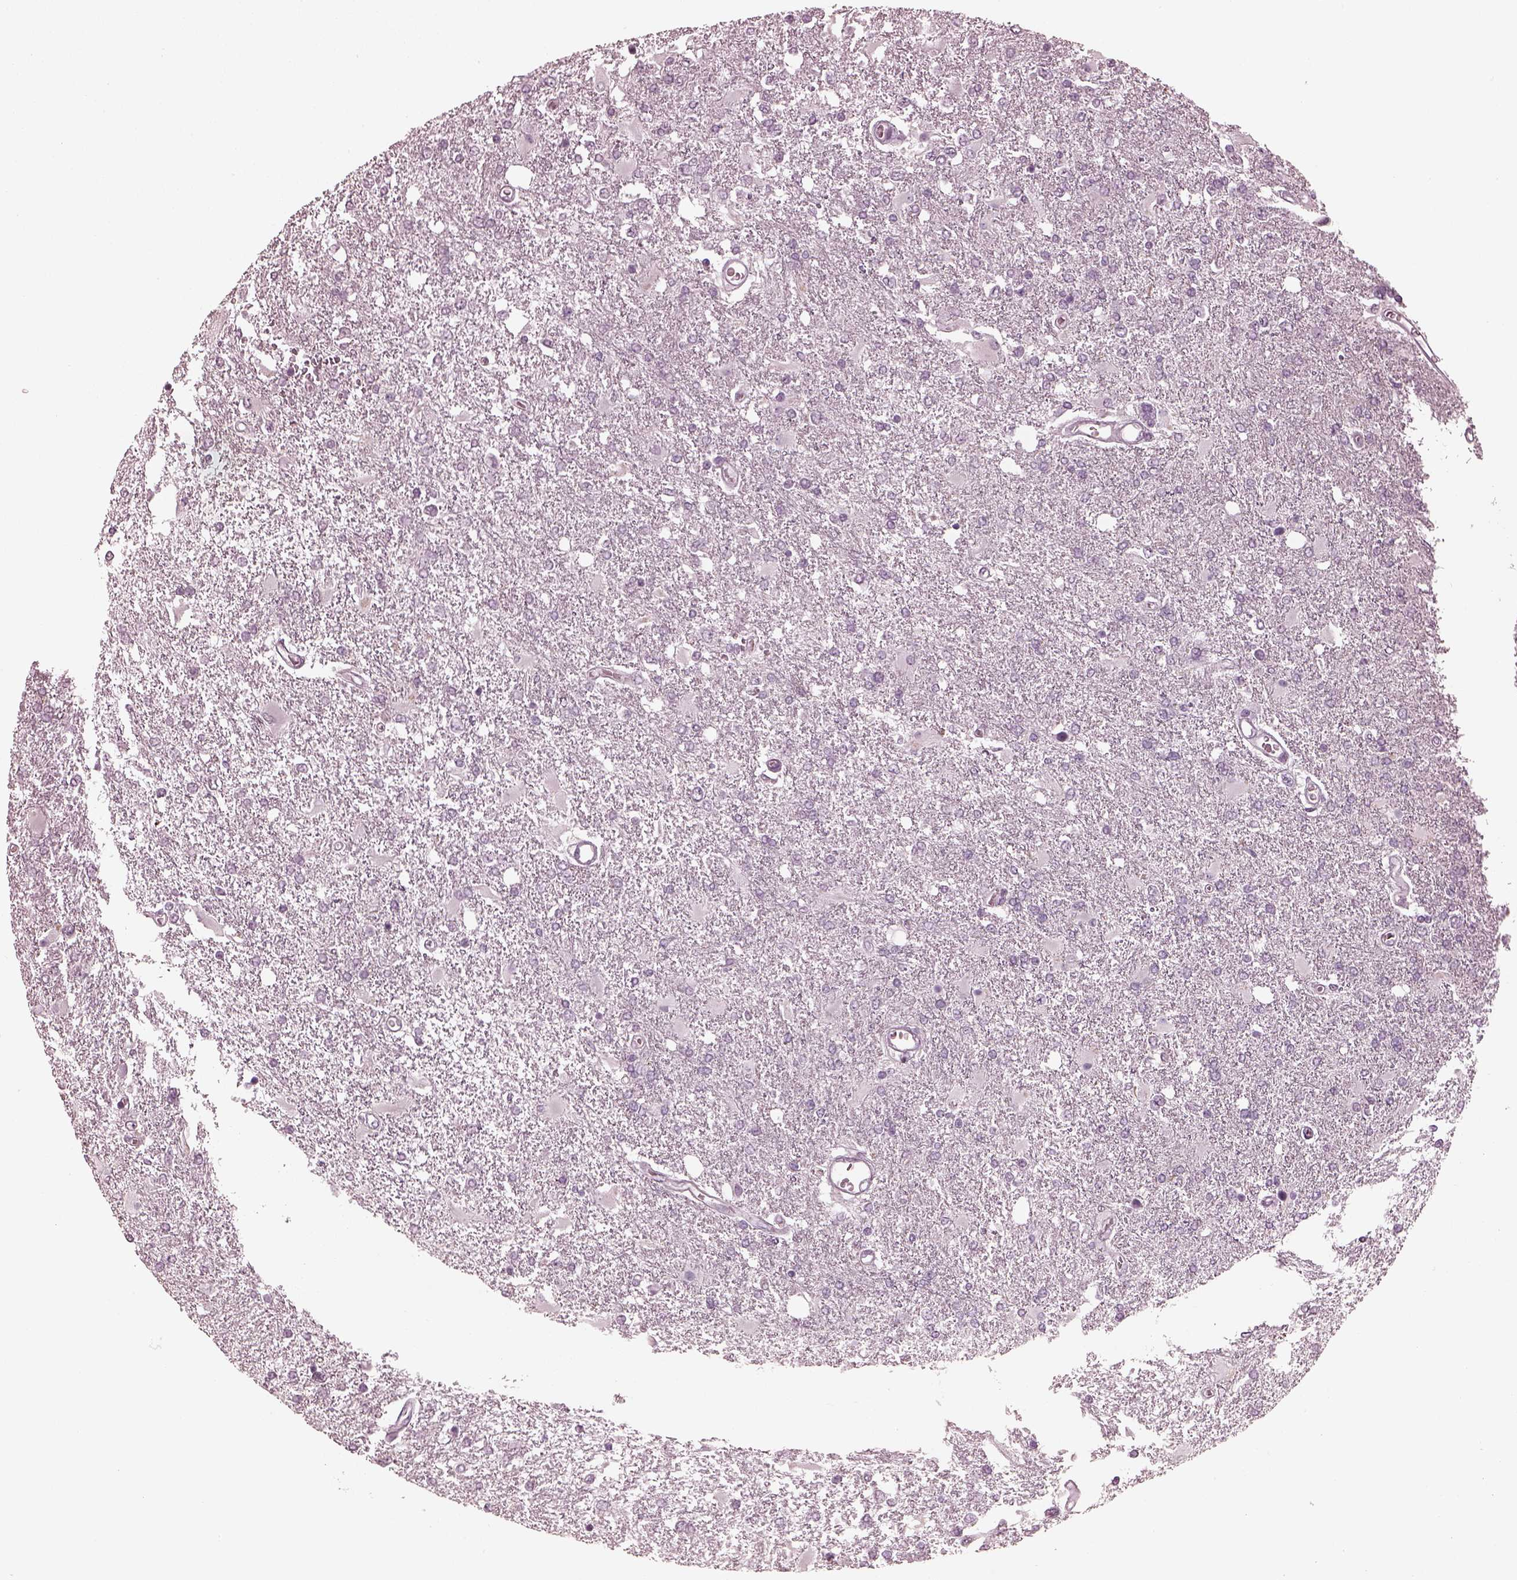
{"staining": {"intensity": "negative", "quantity": "none", "location": "none"}, "tissue": "glioma", "cell_type": "Tumor cells", "image_type": "cancer", "snomed": [{"axis": "morphology", "description": "Glioma, malignant, High grade"}, {"axis": "topography", "description": "Cerebral cortex"}], "caption": "The immunohistochemistry (IHC) micrograph has no significant staining in tumor cells of glioma tissue. The staining is performed using DAB brown chromogen with nuclei counter-stained in using hematoxylin.", "gene": "CCDC170", "patient": {"sex": "male", "age": 79}}